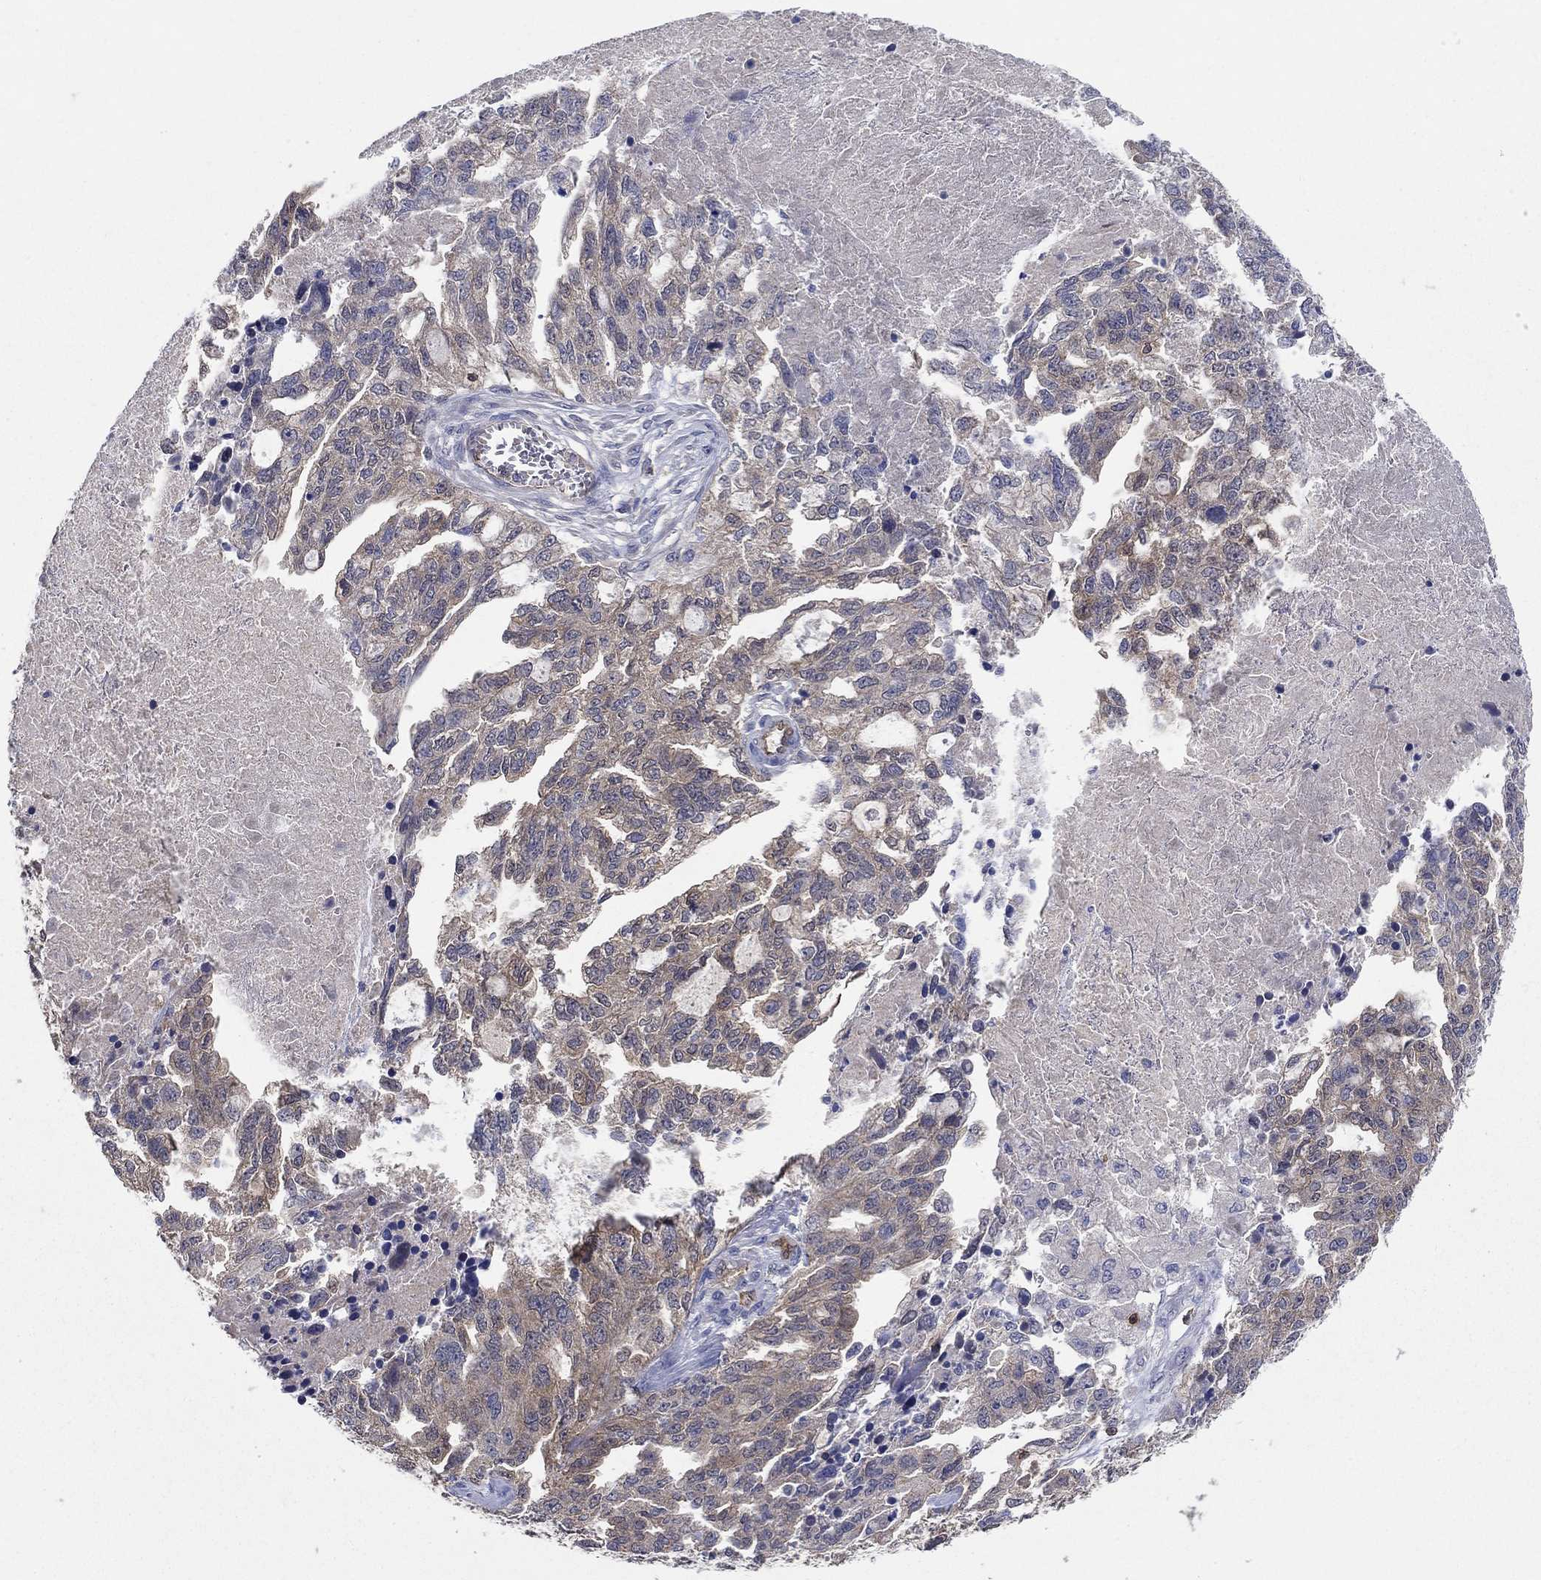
{"staining": {"intensity": "weak", "quantity": "25%-75%", "location": "cytoplasmic/membranous"}, "tissue": "ovarian cancer", "cell_type": "Tumor cells", "image_type": "cancer", "snomed": [{"axis": "morphology", "description": "Cystadenocarcinoma, serous, NOS"}, {"axis": "topography", "description": "Ovary"}], "caption": "Ovarian serous cystadenocarcinoma was stained to show a protein in brown. There is low levels of weak cytoplasmic/membranous positivity in approximately 25%-75% of tumor cells.", "gene": "AGFG2", "patient": {"sex": "female", "age": 51}}